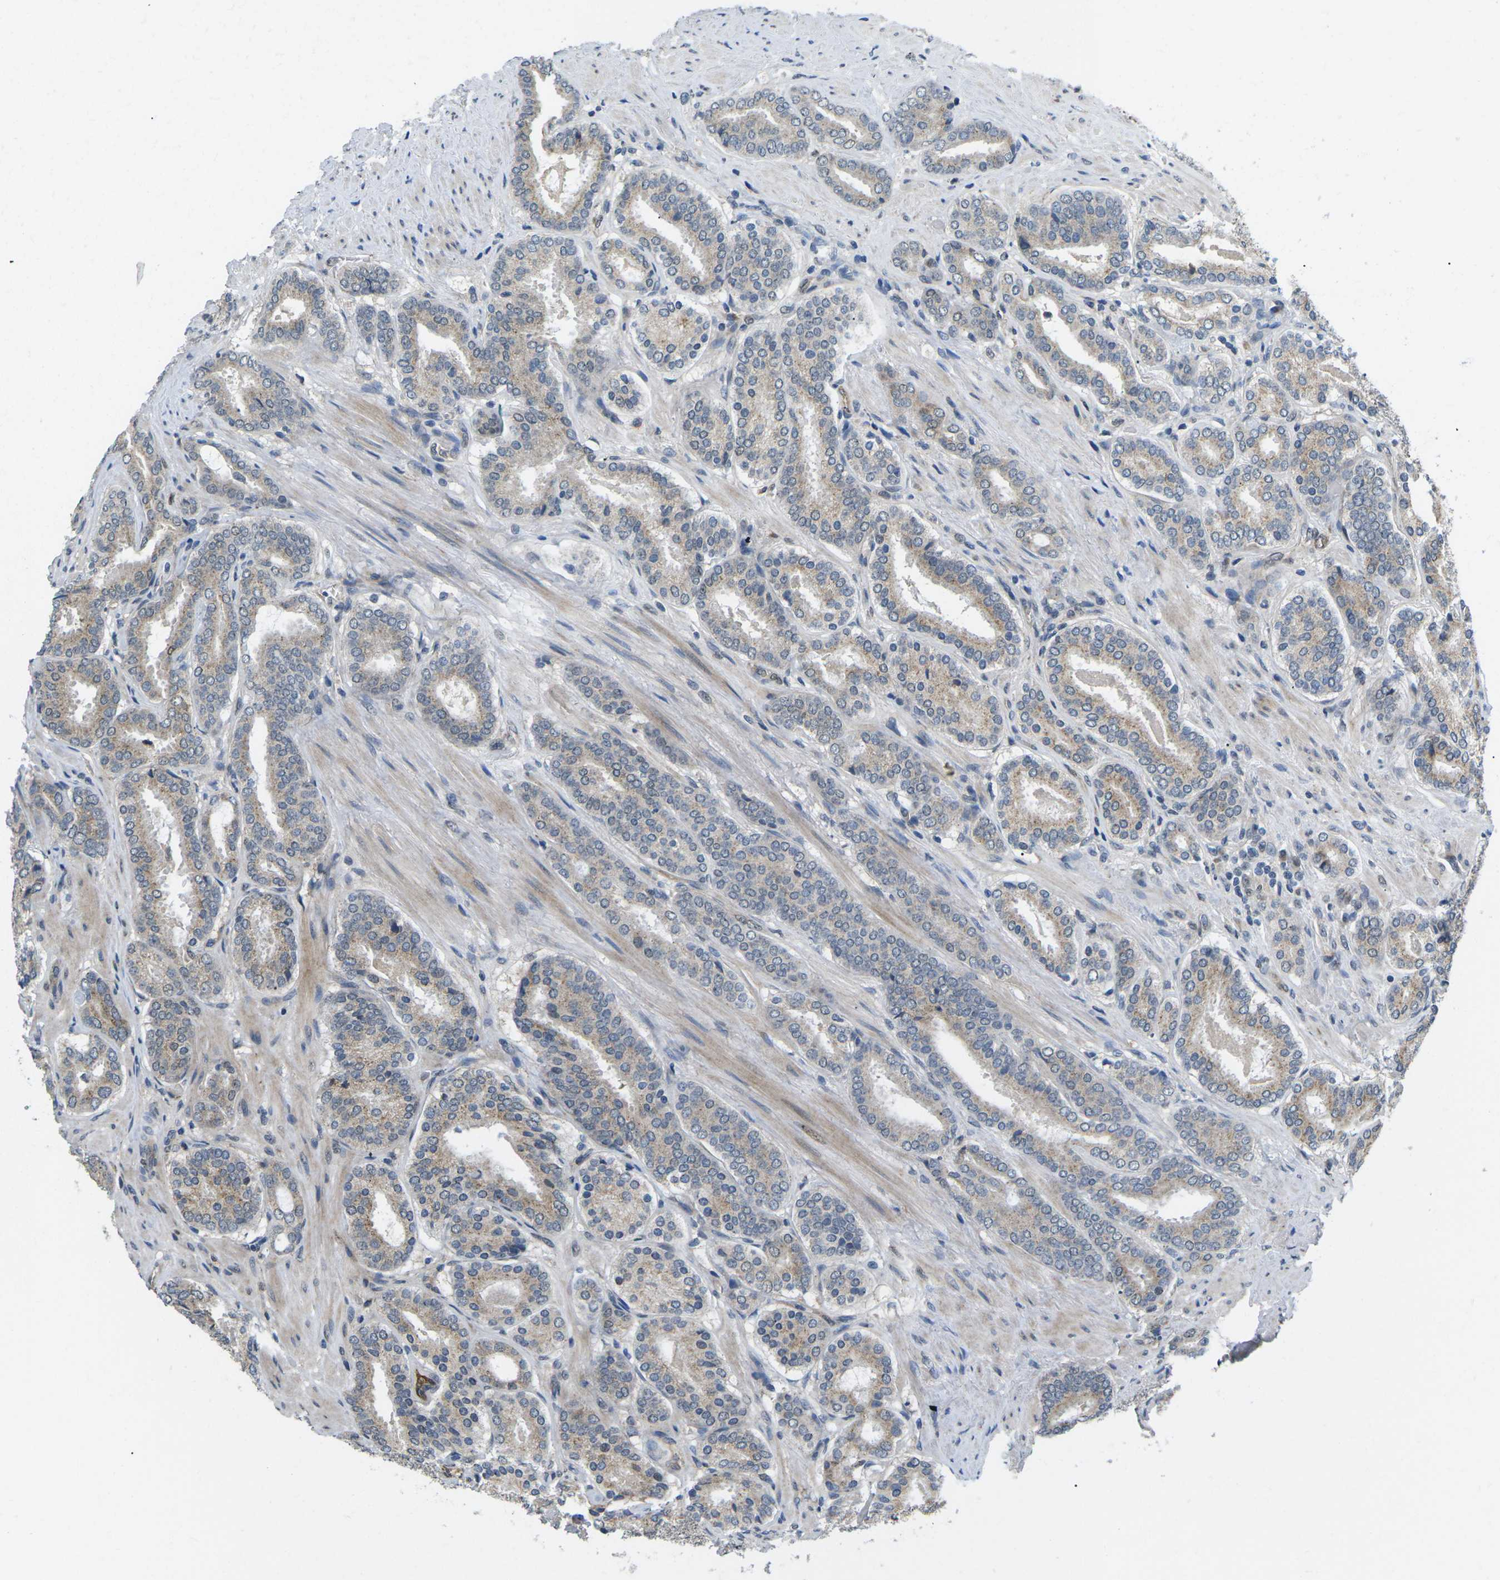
{"staining": {"intensity": "weak", "quantity": ">75%", "location": "cytoplasmic/membranous"}, "tissue": "prostate cancer", "cell_type": "Tumor cells", "image_type": "cancer", "snomed": [{"axis": "morphology", "description": "Adenocarcinoma, Low grade"}, {"axis": "topography", "description": "Prostate"}], "caption": "High-magnification brightfield microscopy of prostate cancer stained with DAB (3,3'-diaminobenzidine) (brown) and counterstained with hematoxylin (blue). tumor cells exhibit weak cytoplasmic/membranous positivity is identified in approximately>75% of cells.", "gene": "ERBB4", "patient": {"sex": "male", "age": 69}}